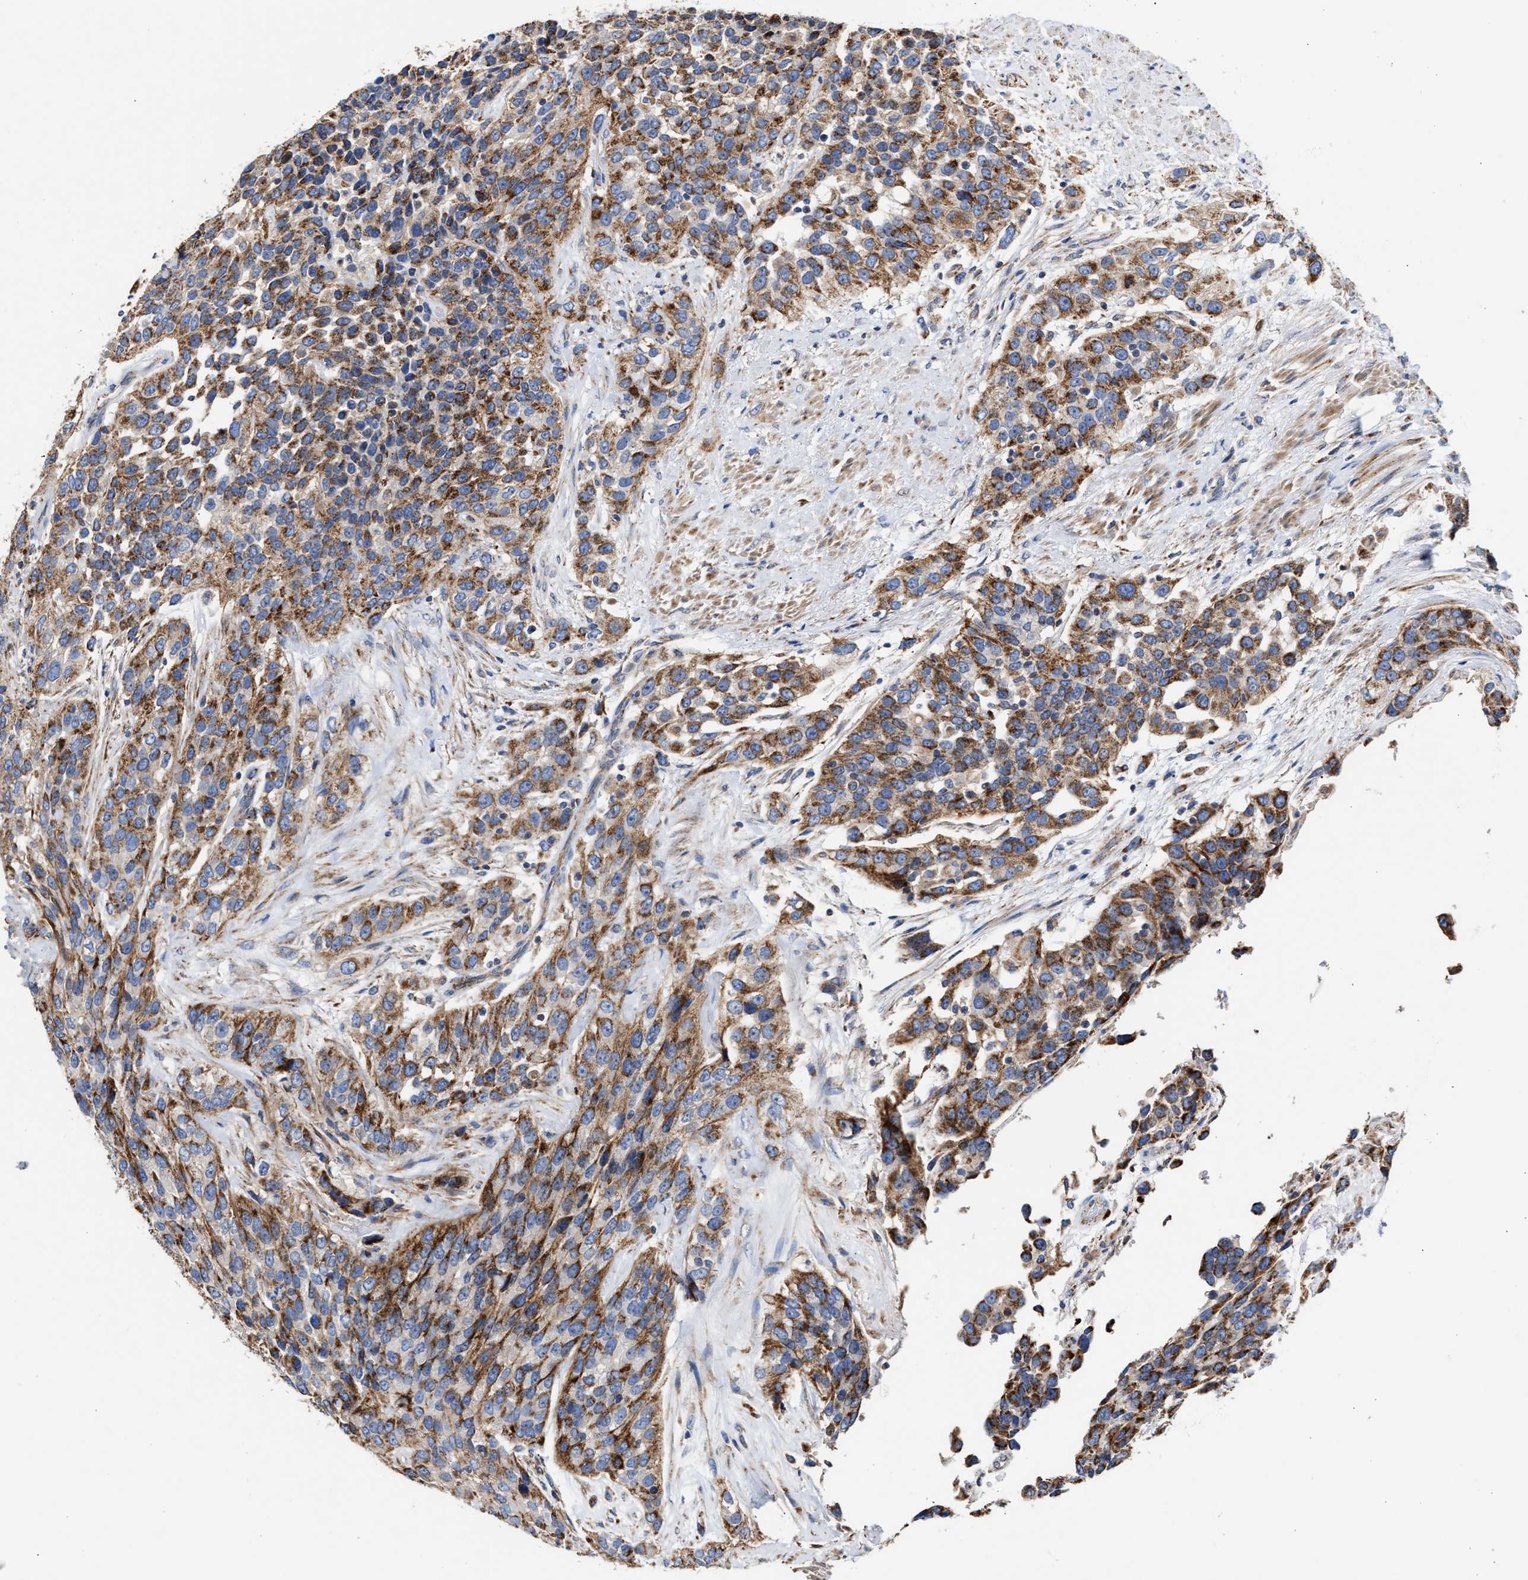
{"staining": {"intensity": "moderate", "quantity": ">75%", "location": "cytoplasmic/membranous"}, "tissue": "urothelial cancer", "cell_type": "Tumor cells", "image_type": "cancer", "snomed": [{"axis": "morphology", "description": "Urothelial carcinoma, High grade"}, {"axis": "topography", "description": "Urinary bladder"}], "caption": "IHC image of neoplastic tissue: high-grade urothelial carcinoma stained using IHC exhibits medium levels of moderate protein expression localized specifically in the cytoplasmic/membranous of tumor cells, appearing as a cytoplasmic/membranous brown color.", "gene": "MECR", "patient": {"sex": "female", "age": 80}}